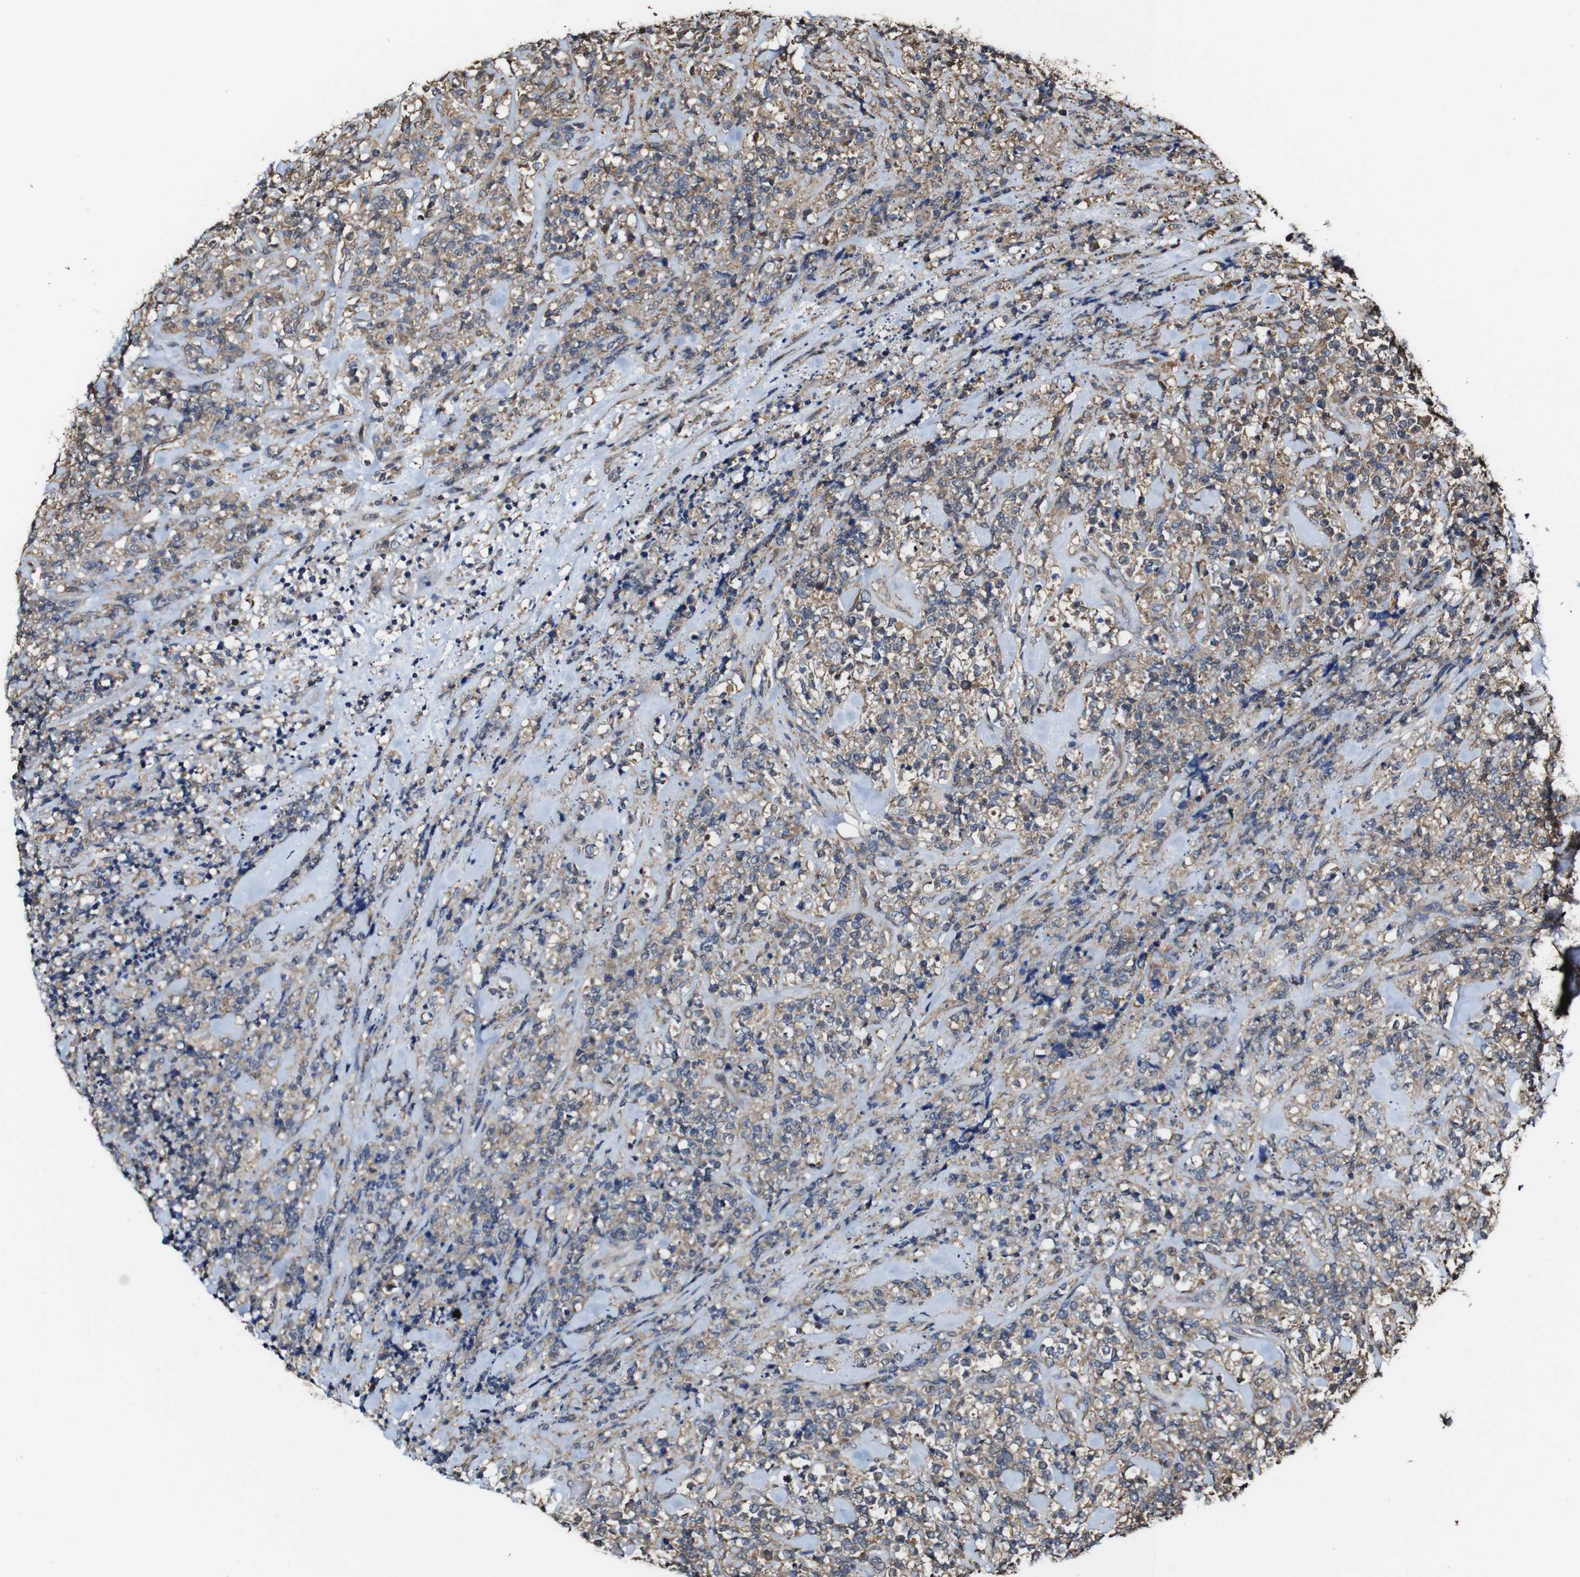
{"staining": {"intensity": "weak", "quantity": ">75%", "location": "cytoplasmic/membranous"}, "tissue": "lymphoma", "cell_type": "Tumor cells", "image_type": "cancer", "snomed": [{"axis": "morphology", "description": "Malignant lymphoma, non-Hodgkin's type, High grade"}, {"axis": "topography", "description": "Soft tissue"}], "caption": "A micrograph showing weak cytoplasmic/membranous positivity in approximately >75% of tumor cells in malignant lymphoma, non-Hodgkin's type (high-grade), as visualized by brown immunohistochemical staining.", "gene": "PTPRR", "patient": {"sex": "male", "age": 18}}